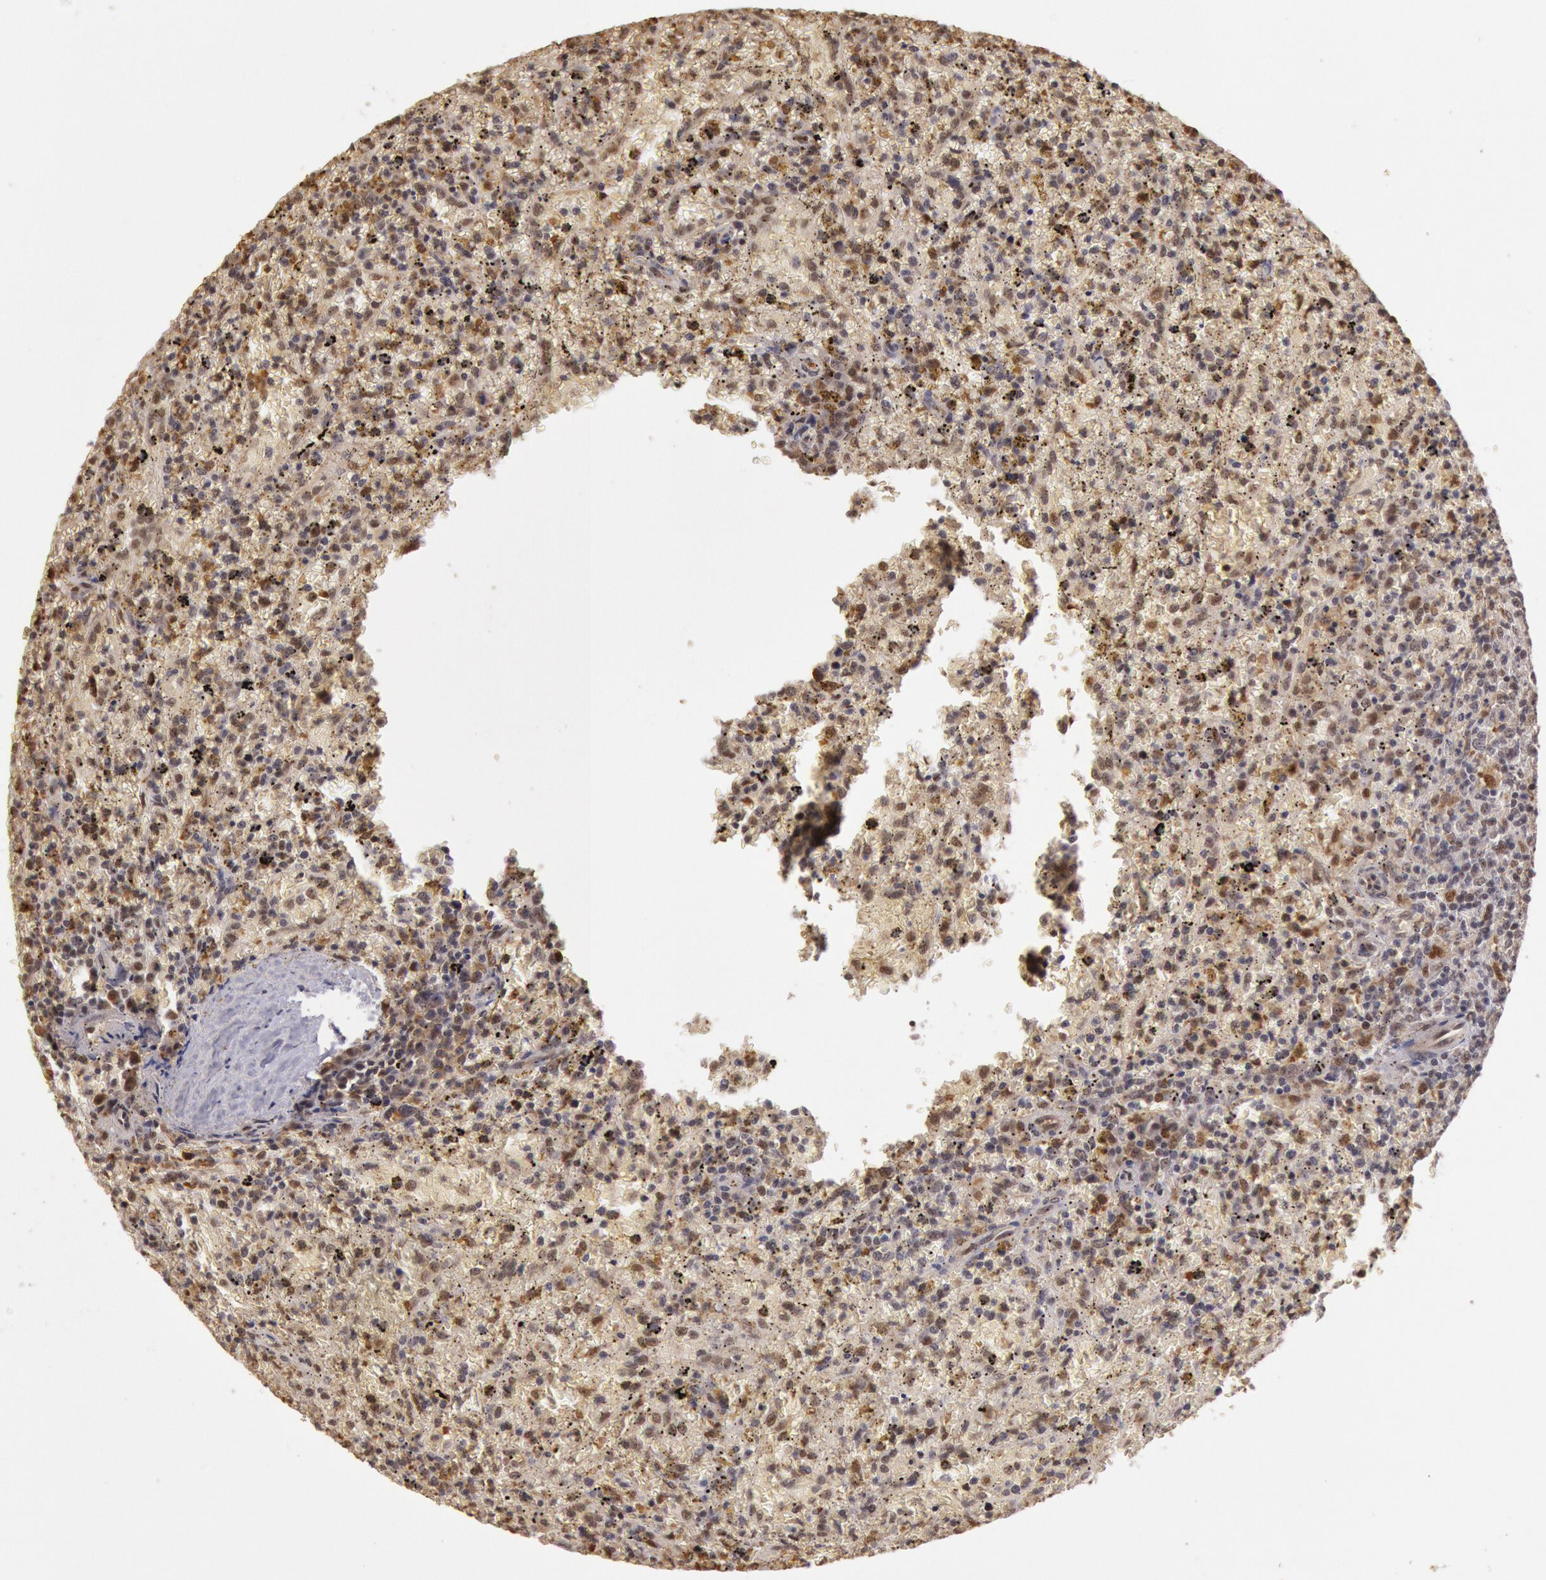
{"staining": {"intensity": "moderate", "quantity": "25%-75%", "location": "nuclear"}, "tissue": "lymphoma", "cell_type": "Tumor cells", "image_type": "cancer", "snomed": [{"axis": "morphology", "description": "Malignant lymphoma, non-Hodgkin's type, High grade"}, {"axis": "topography", "description": "Spleen"}, {"axis": "topography", "description": "Lymph node"}], "caption": "High-grade malignant lymphoma, non-Hodgkin's type stained for a protein (brown) demonstrates moderate nuclear positive positivity in approximately 25%-75% of tumor cells.", "gene": "LIG4", "patient": {"sex": "female", "age": 70}}